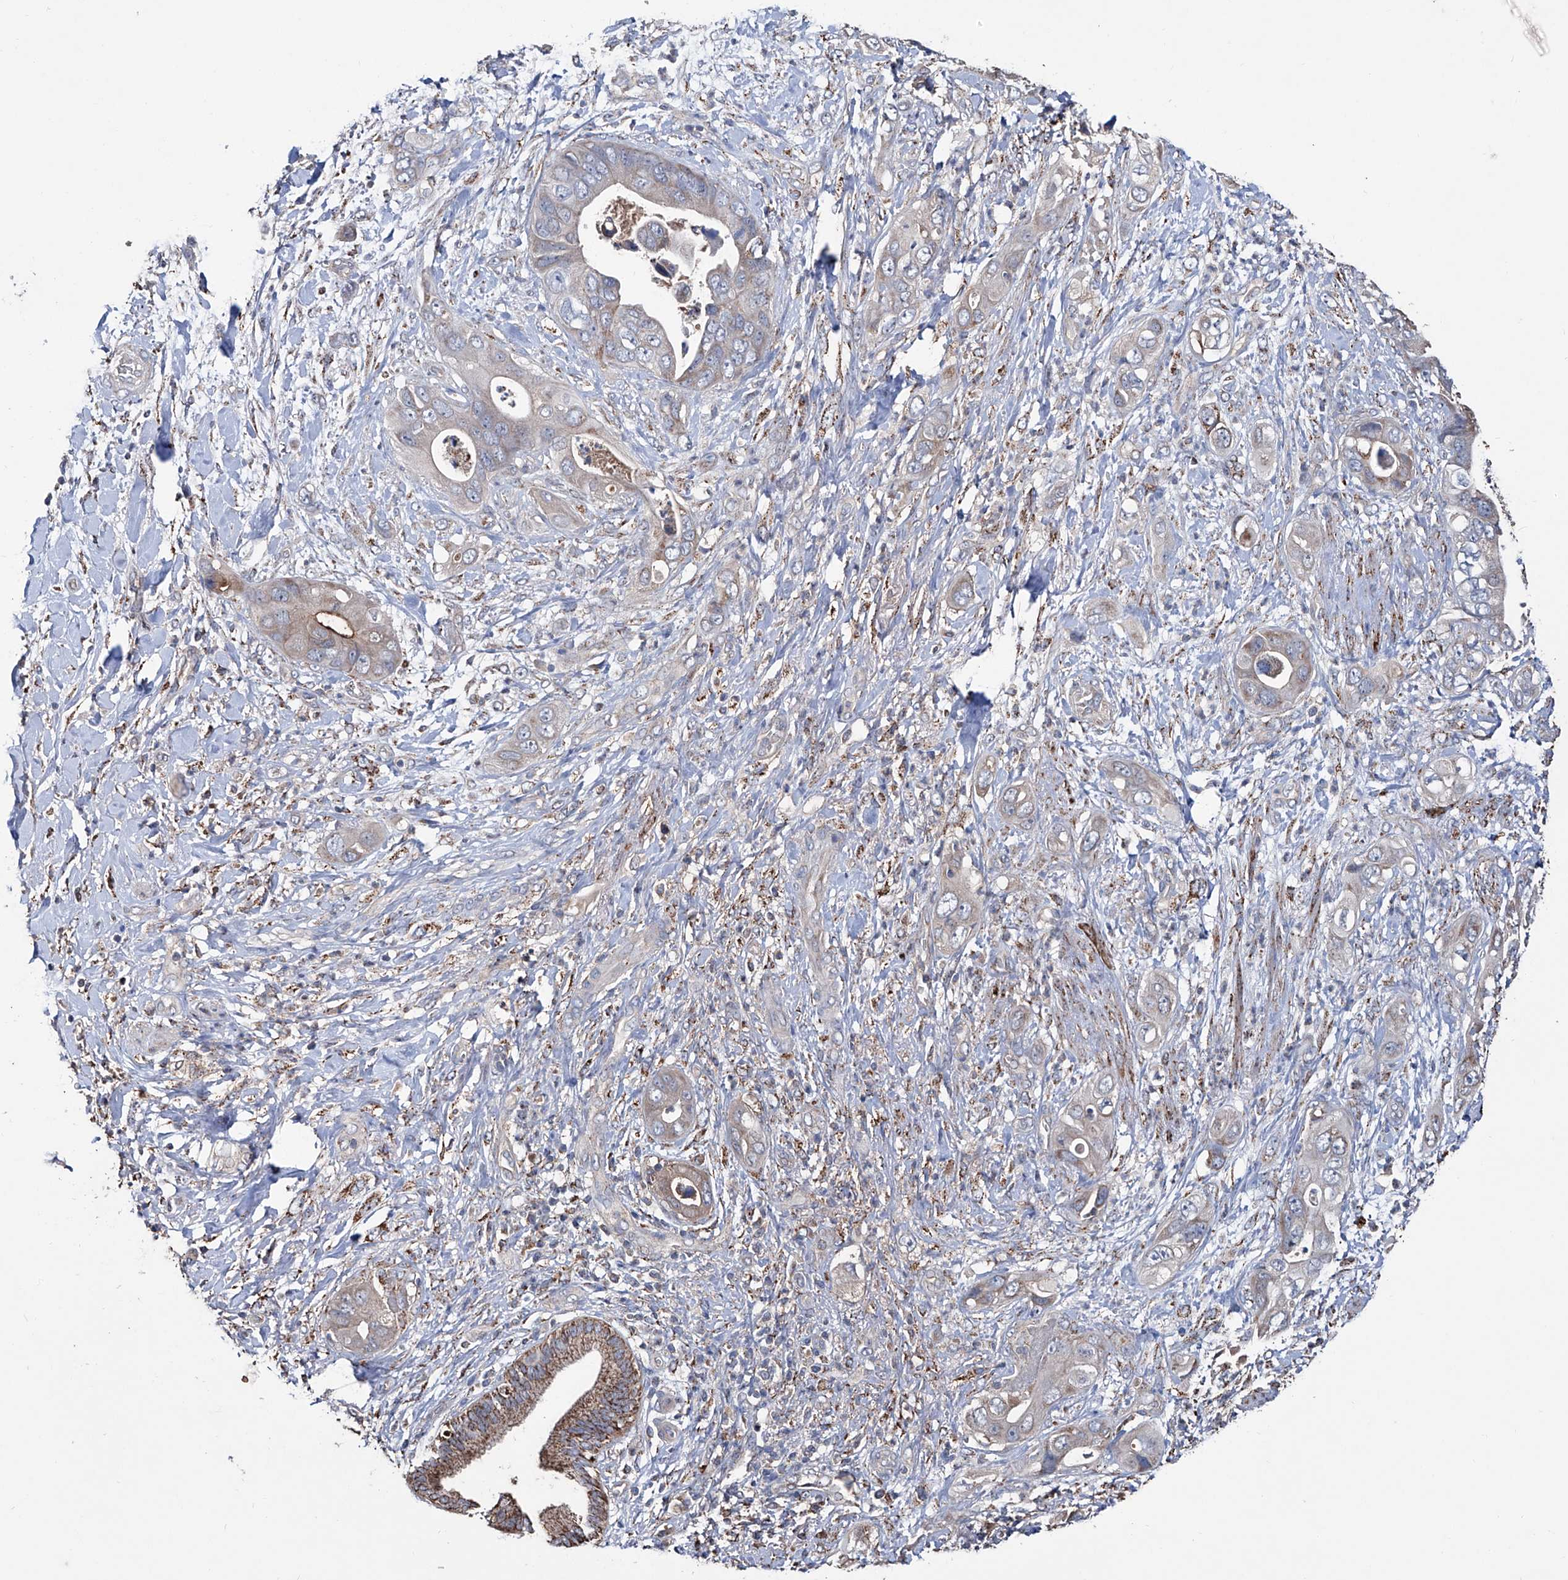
{"staining": {"intensity": "weak", "quantity": "25%-75%", "location": "cytoplasmic/membranous"}, "tissue": "pancreatic cancer", "cell_type": "Tumor cells", "image_type": "cancer", "snomed": [{"axis": "morphology", "description": "Adenocarcinoma, NOS"}, {"axis": "topography", "description": "Pancreas"}], "caption": "Pancreatic adenocarcinoma was stained to show a protein in brown. There is low levels of weak cytoplasmic/membranous positivity in approximately 25%-75% of tumor cells.", "gene": "NHS", "patient": {"sex": "female", "age": 78}}